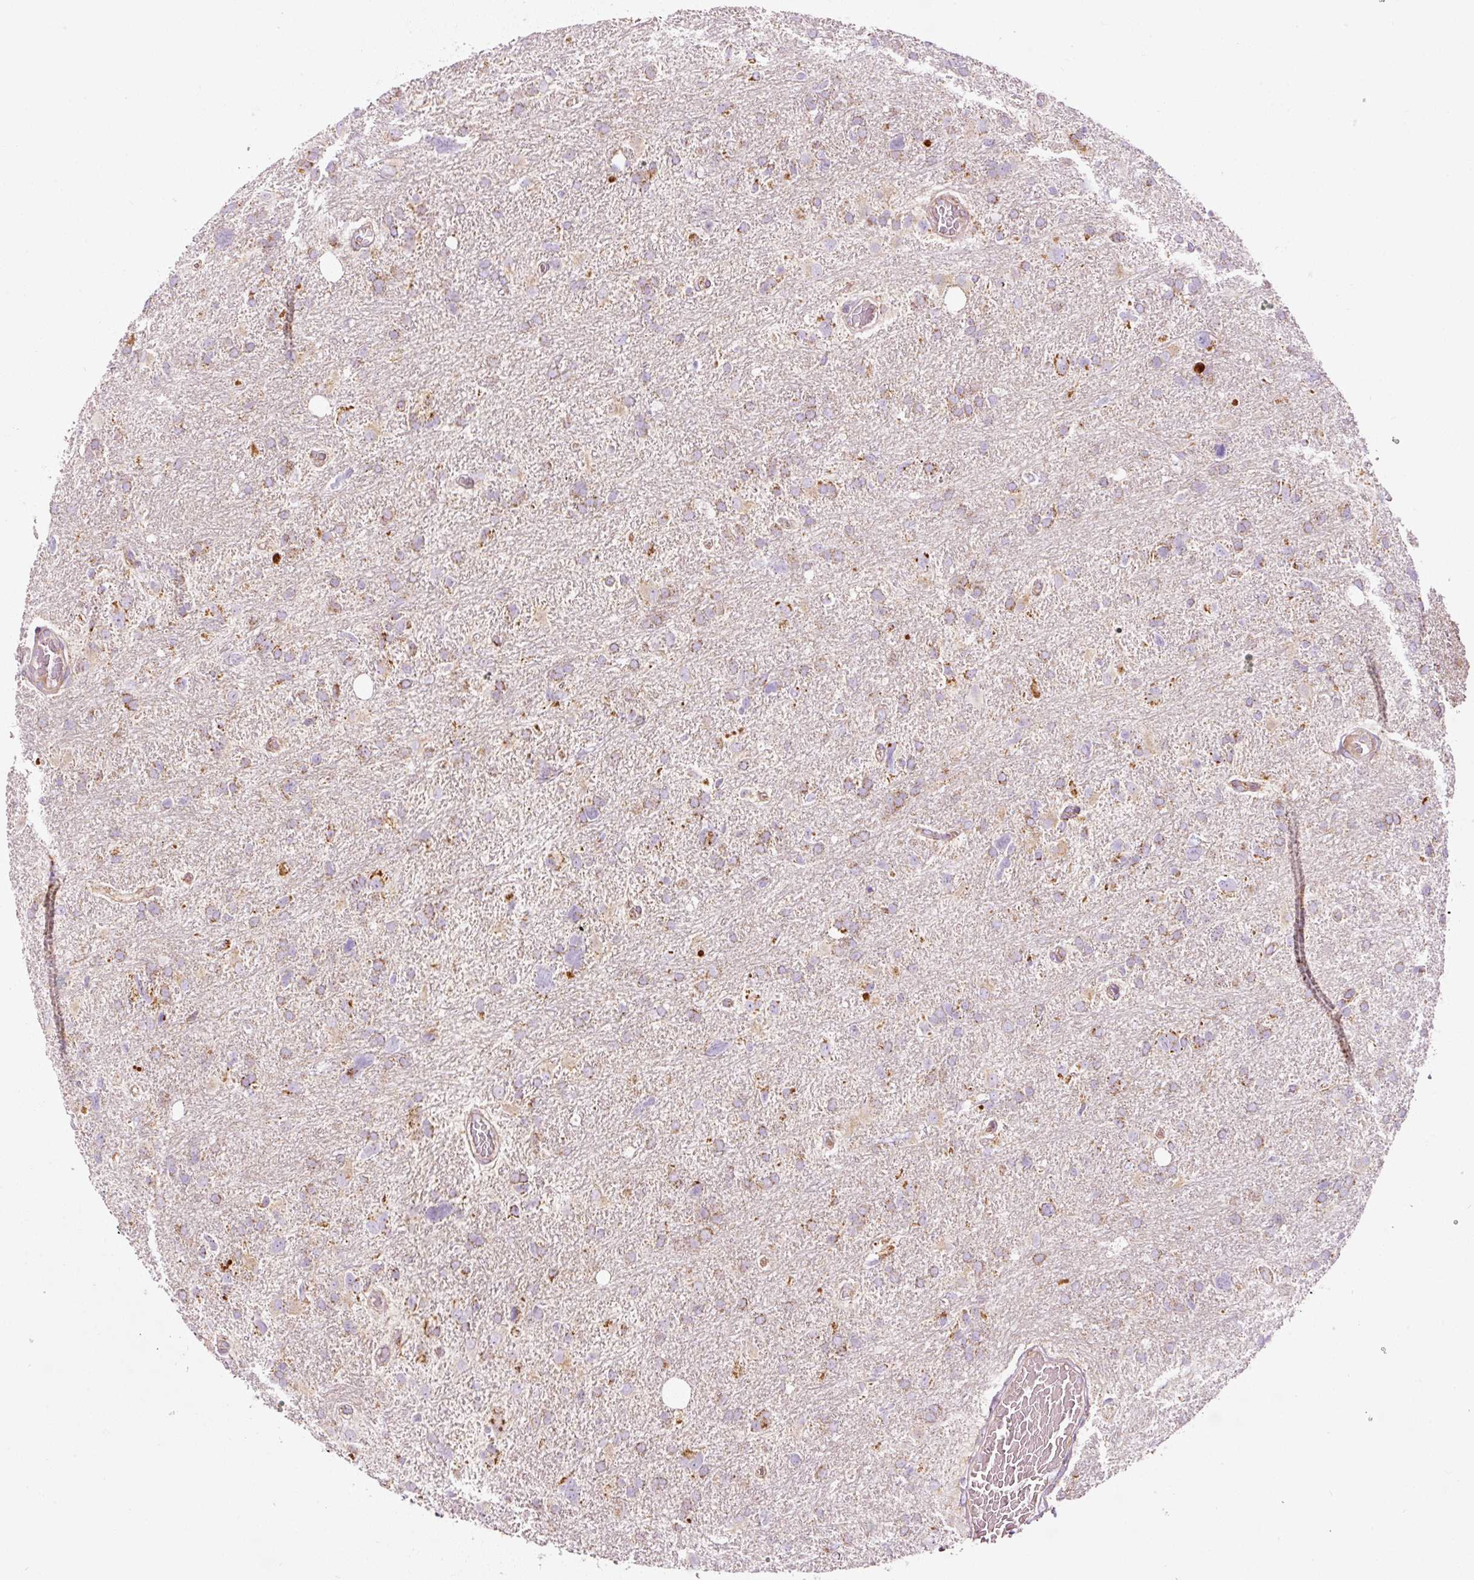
{"staining": {"intensity": "weak", "quantity": "25%-75%", "location": "cytoplasmic/membranous"}, "tissue": "glioma", "cell_type": "Tumor cells", "image_type": "cancer", "snomed": [{"axis": "morphology", "description": "Glioma, malignant, High grade"}, {"axis": "topography", "description": "Brain"}], "caption": "Protein staining by immunohistochemistry (IHC) reveals weak cytoplasmic/membranous expression in about 25%-75% of tumor cells in malignant glioma (high-grade). (DAB = brown stain, brightfield microscopy at high magnification).", "gene": "NDUFB4", "patient": {"sex": "male", "age": 61}}